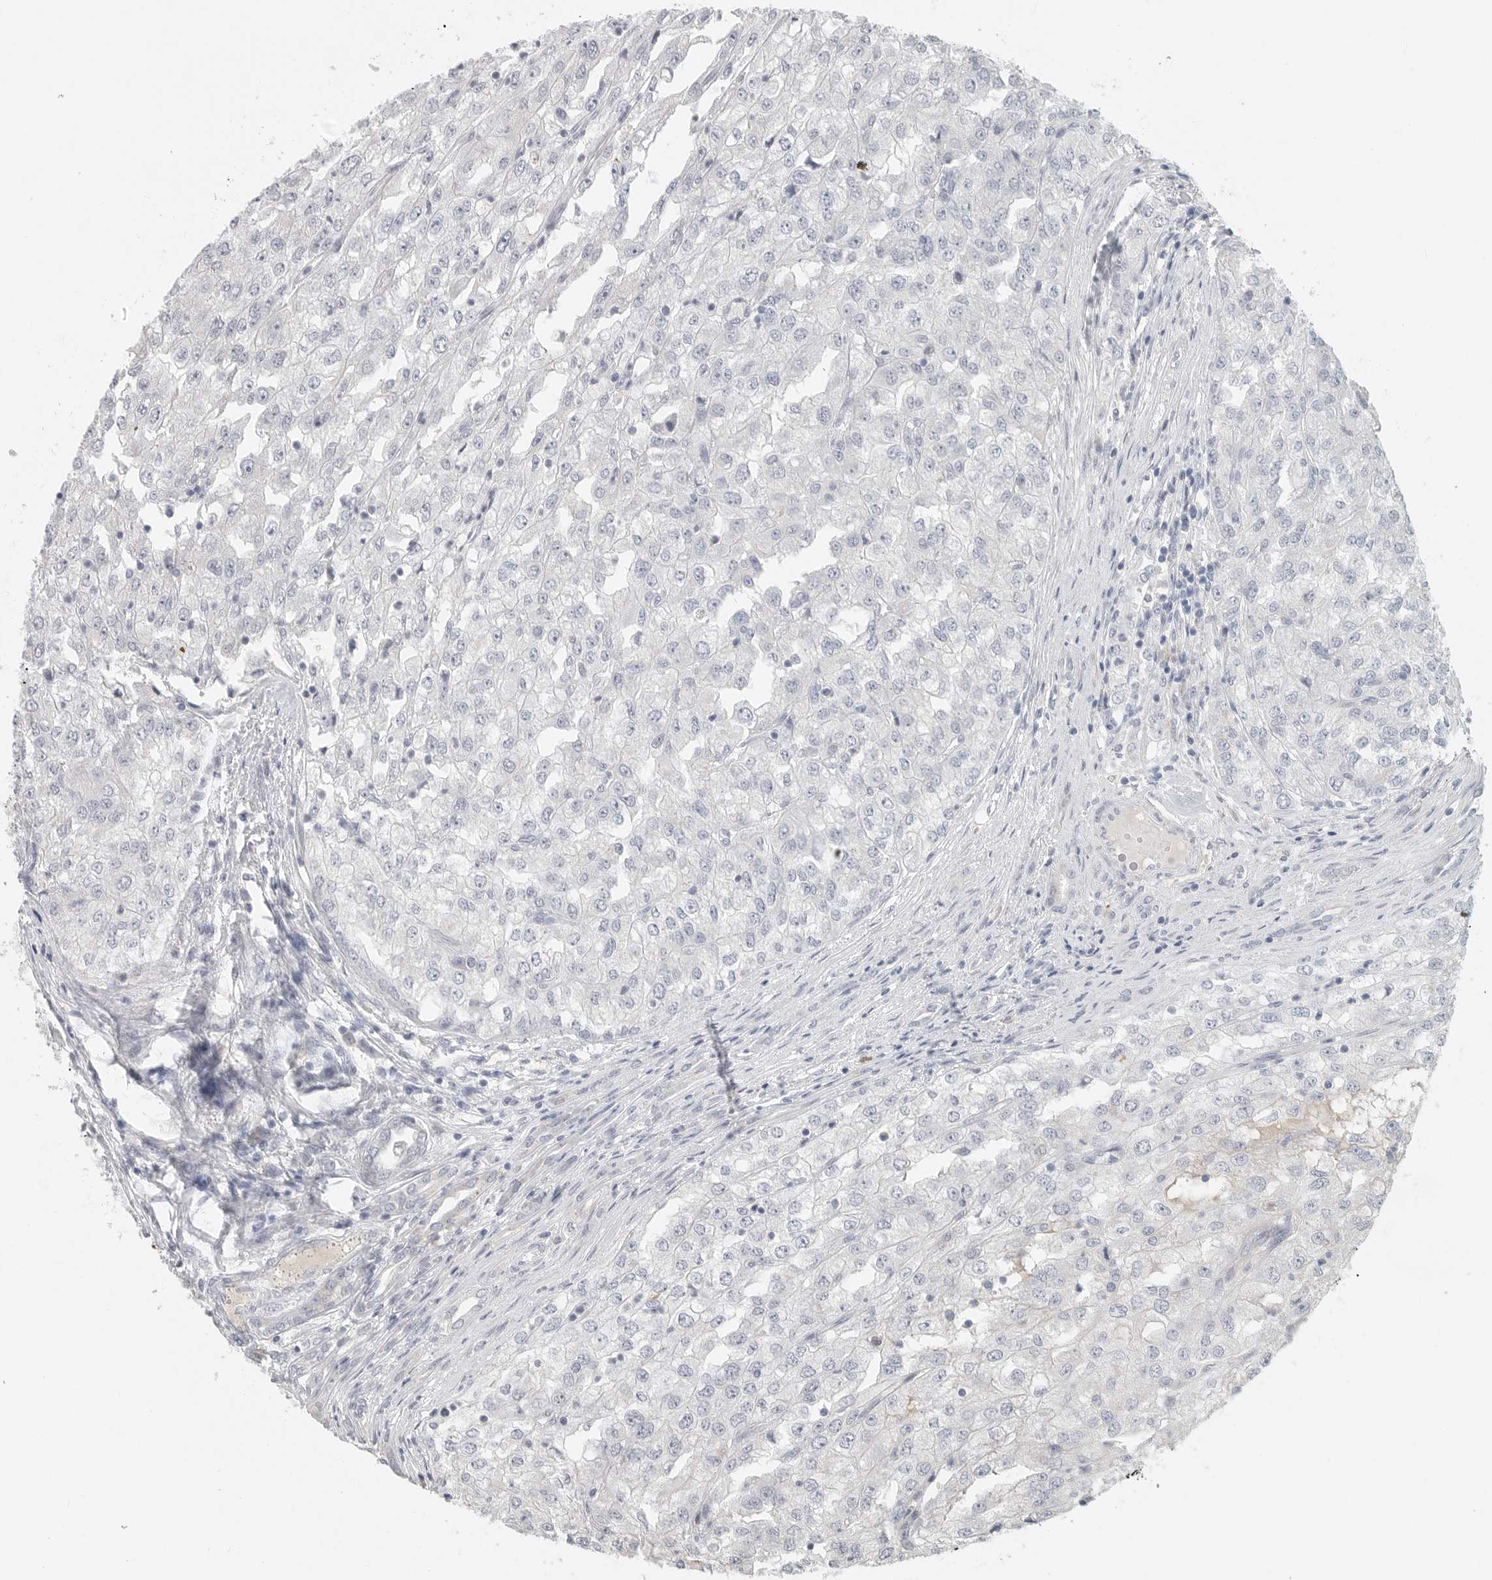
{"staining": {"intensity": "negative", "quantity": "none", "location": "none"}, "tissue": "renal cancer", "cell_type": "Tumor cells", "image_type": "cancer", "snomed": [{"axis": "morphology", "description": "Adenocarcinoma, NOS"}, {"axis": "topography", "description": "Kidney"}], "caption": "The photomicrograph demonstrates no staining of tumor cells in renal cancer (adenocarcinoma).", "gene": "PAM", "patient": {"sex": "female", "age": 54}}